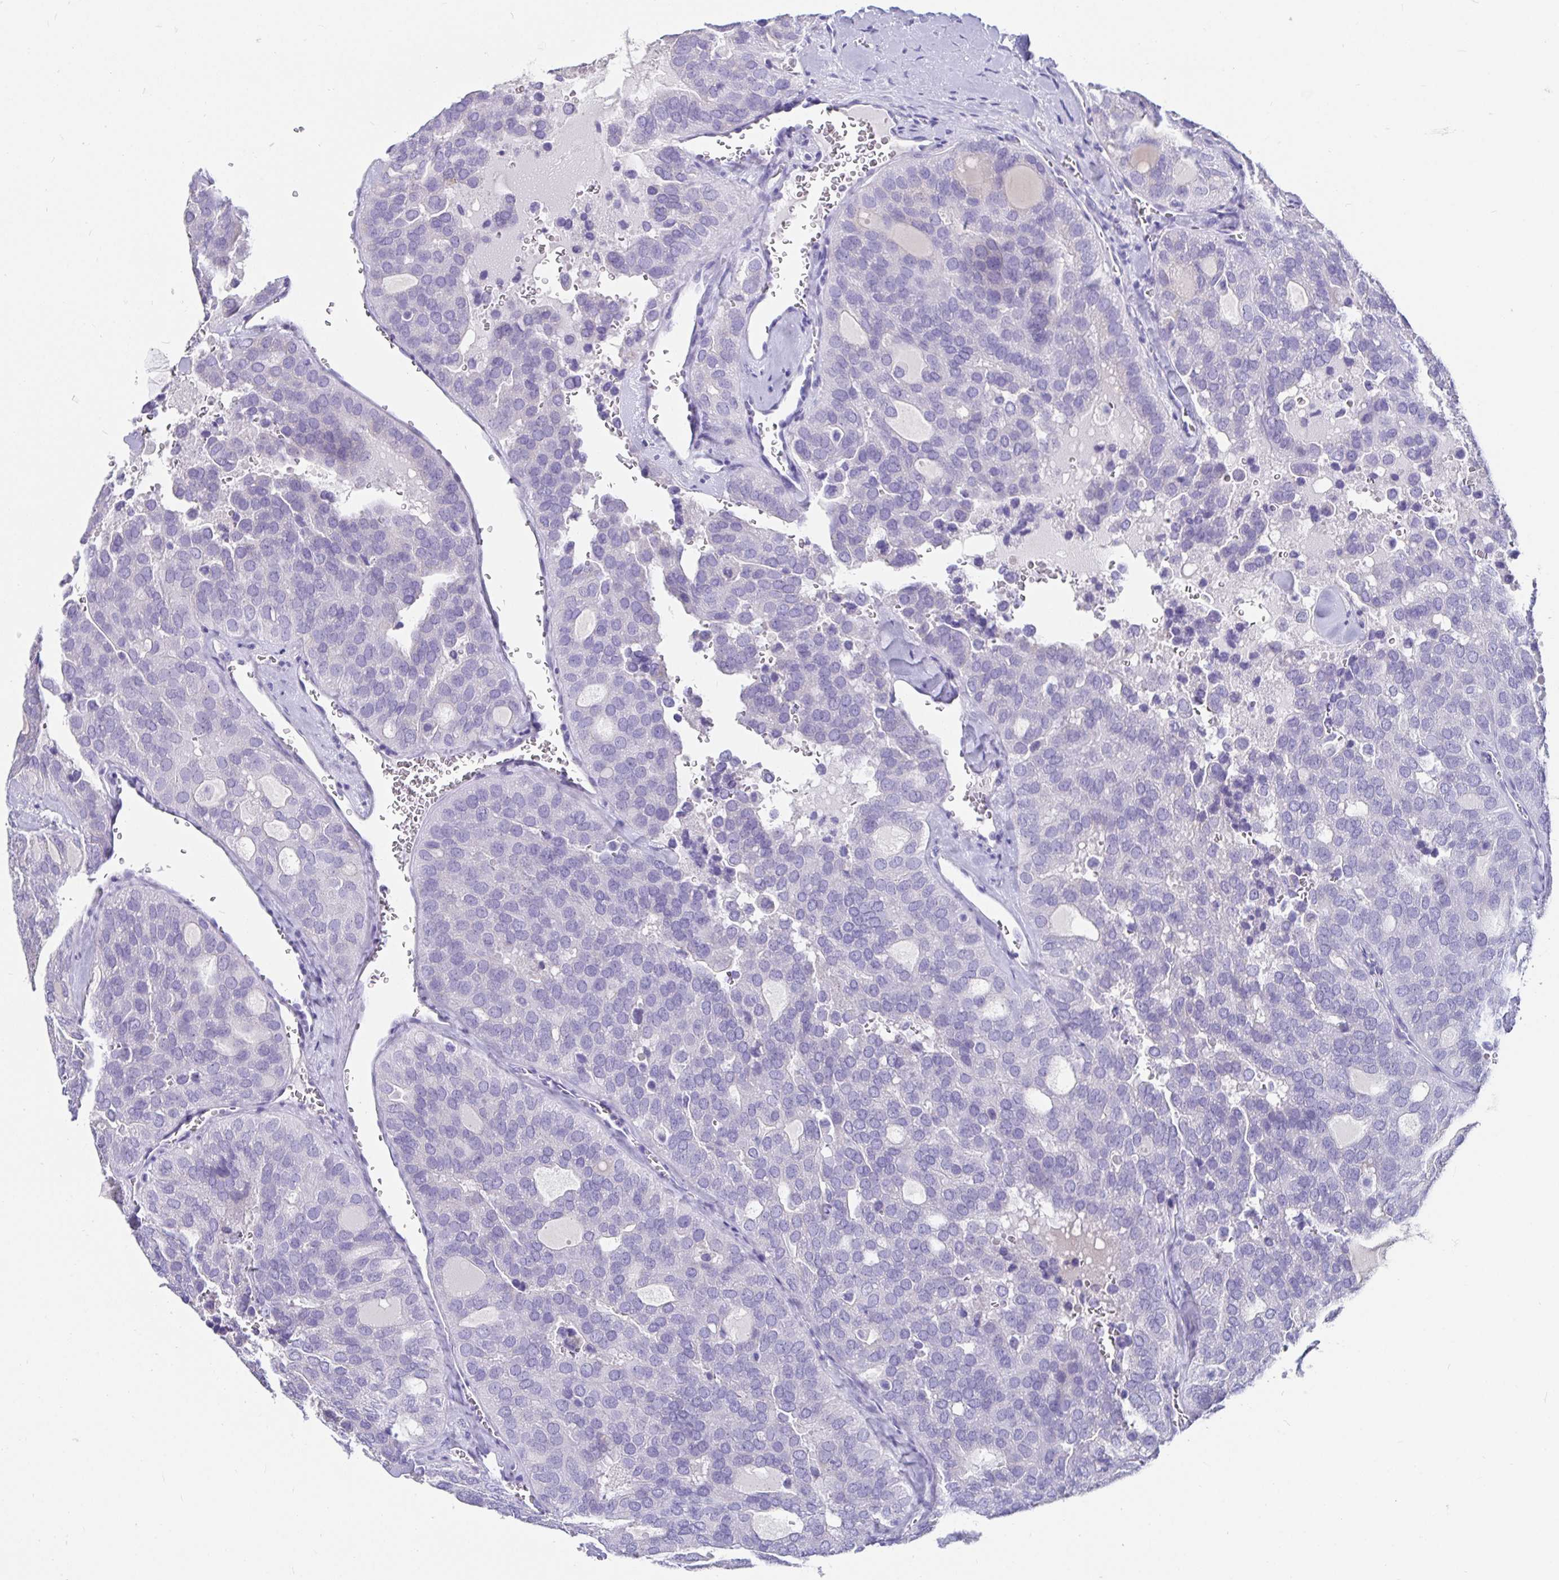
{"staining": {"intensity": "negative", "quantity": "none", "location": "none"}, "tissue": "thyroid cancer", "cell_type": "Tumor cells", "image_type": "cancer", "snomed": [{"axis": "morphology", "description": "Follicular adenoma carcinoma, NOS"}, {"axis": "topography", "description": "Thyroid gland"}], "caption": "The micrograph exhibits no significant positivity in tumor cells of thyroid cancer.", "gene": "ZPBP2", "patient": {"sex": "male", "age": 75}}